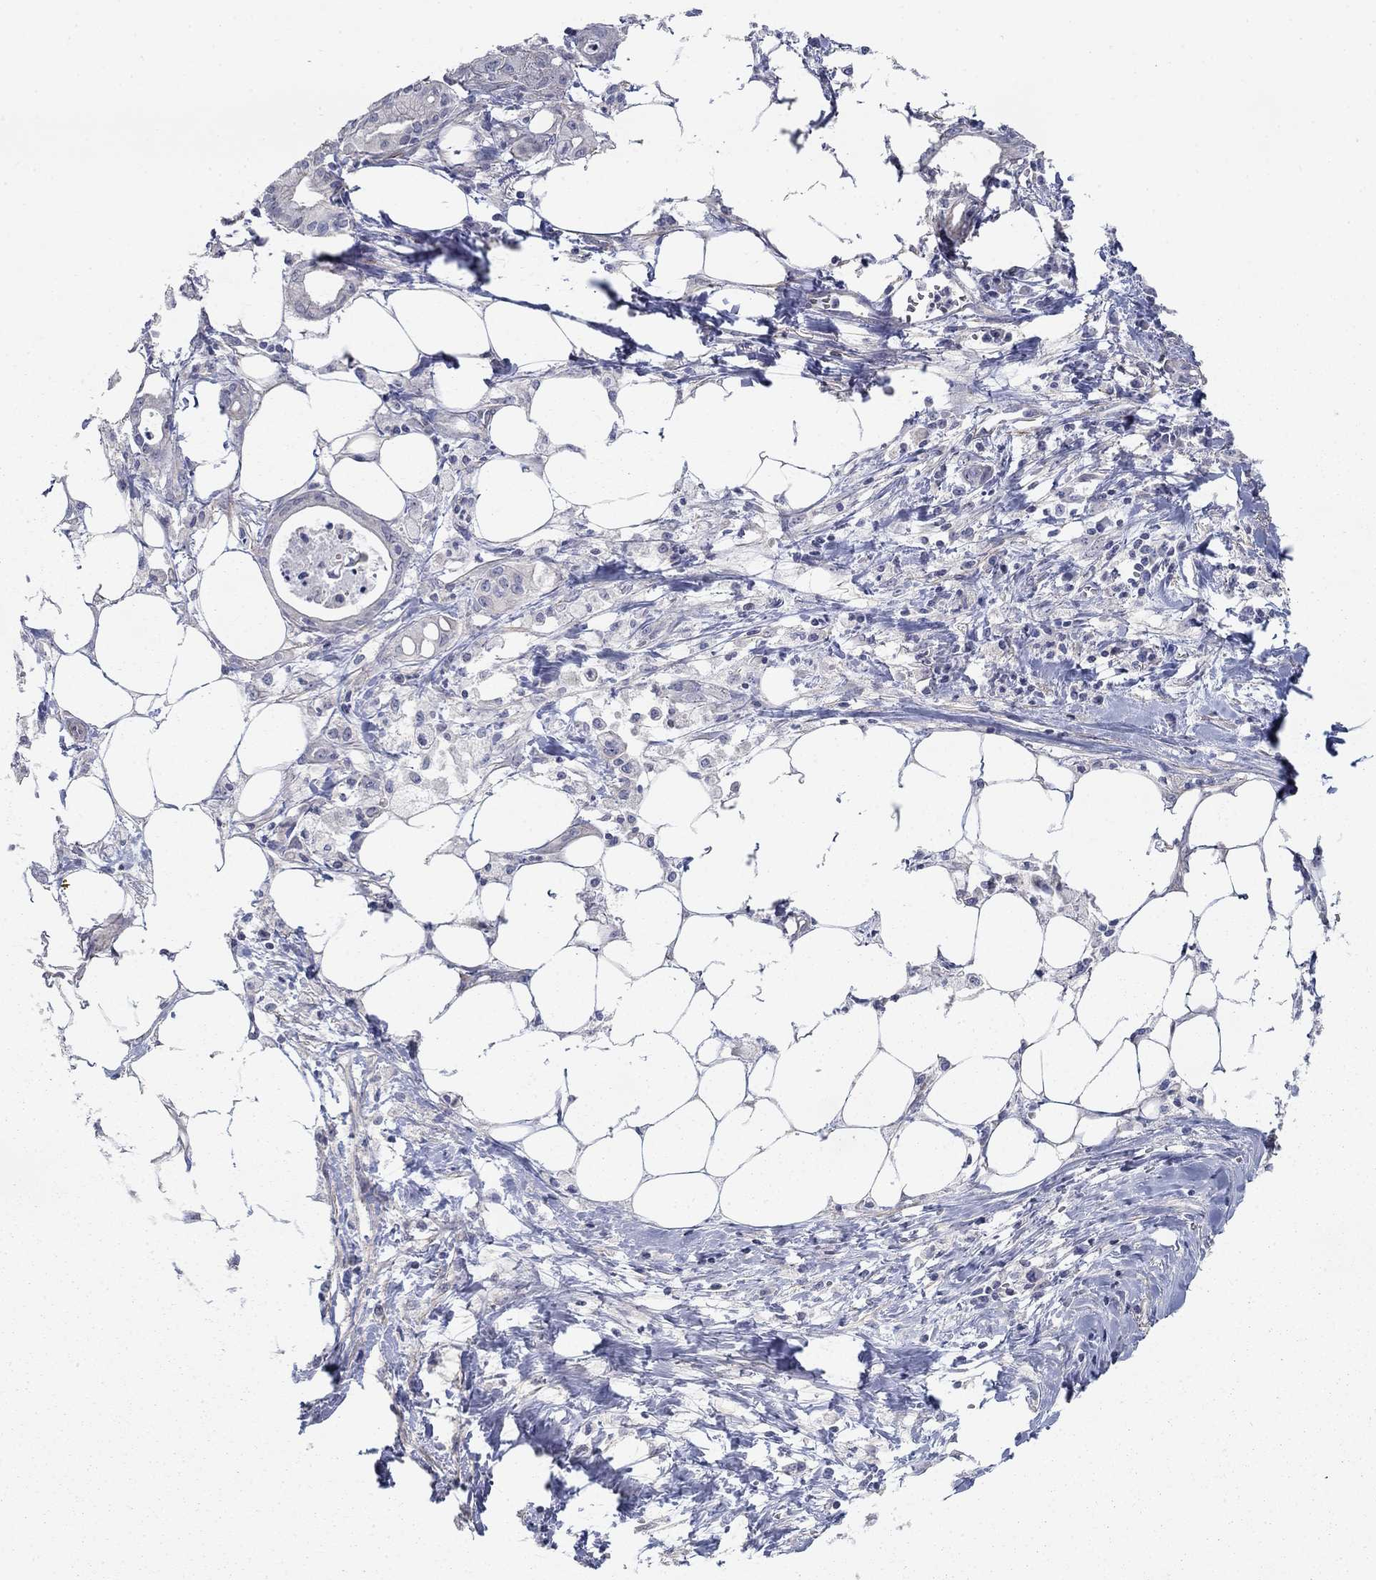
{"staining": {"intensity": "negative", "quantity": "none", "location": "none"}, "tissue": "pancreatic cancer", "cell_type": "Tumor cells", "image_type": "cancer", "snomed": [{"axis": "morphology", "description": "Adenocarcinoma, NOS"}, {"axis": "topography", "description": "Pancreas"}], "caption": "A histopathology image of human adenocarcinoma (pancreatic) is negative for staining in tumor cells.", "gene": "GRK7", "patient": {"sex": "male", "age": 71}}